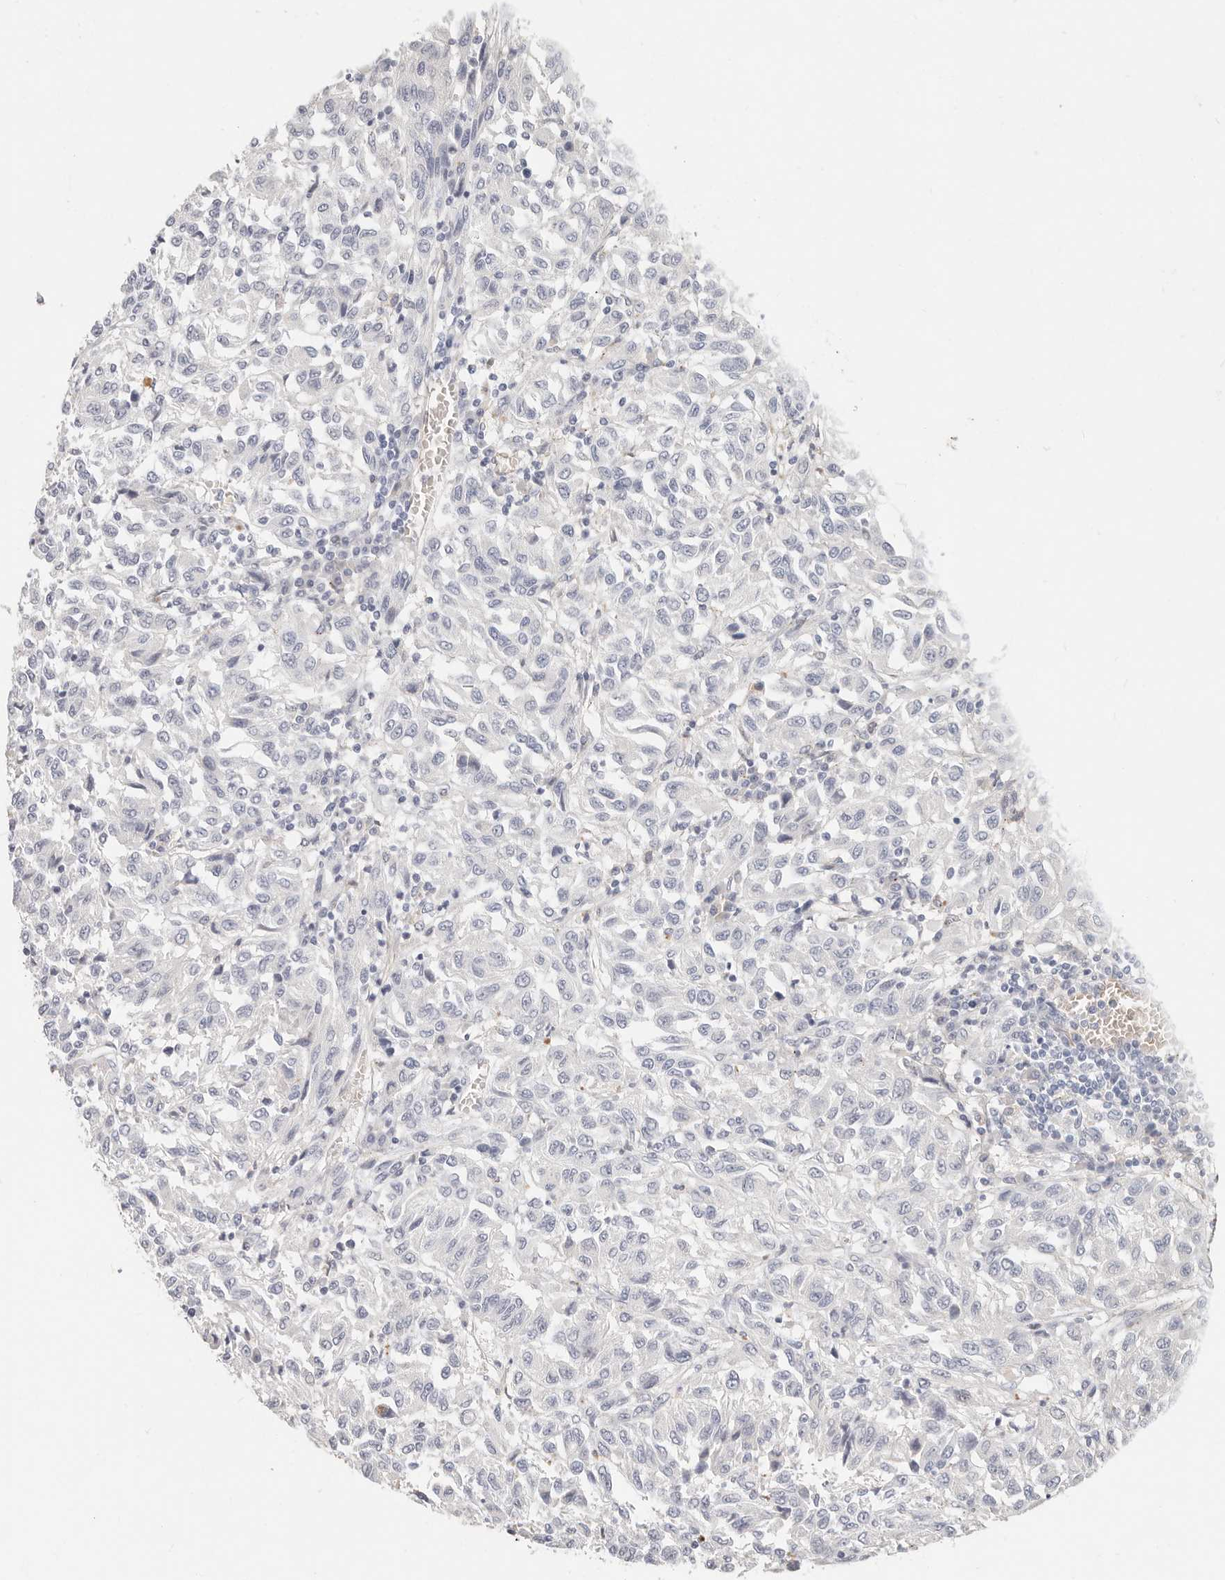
{"staining": {"intensity": "negative", "quantity": "none", "location": "none"}, "tissue": "melanoma", "cell_type": "Tumor cells", "image_type": "cancer", "snomed": [{"axis": "morphology", "description": "Malignant melanoma, Metastatic site"}, {"axis": "topography", "description": "Lung"}], "caption": "The image exhibits no significant staining in tumor cells of melanoma.", "gene": "ZRANB1", "patient": {"sex": "male", "age": 64}}